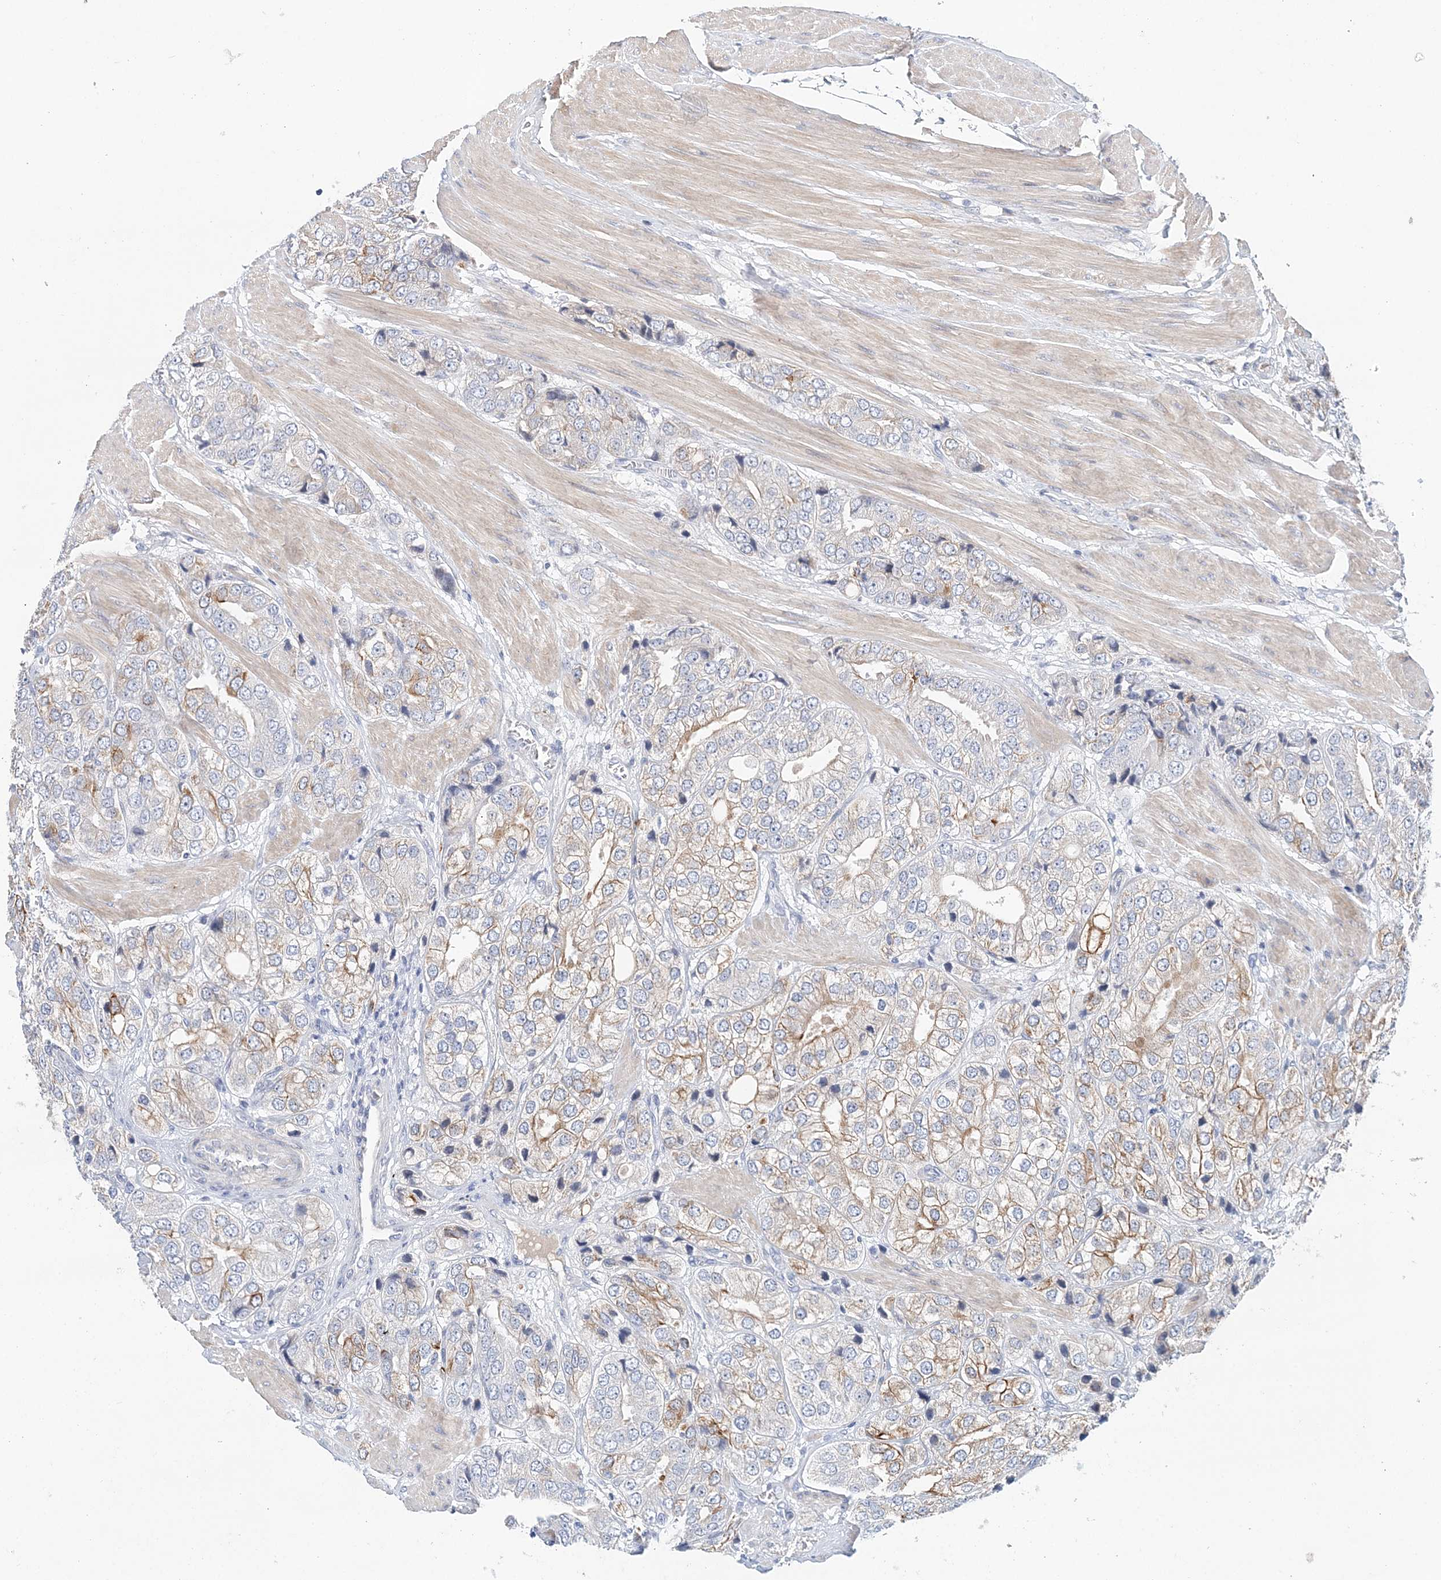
{"staining": {"intensity": "moderate", "quantity": "<25%", "location": "cytoplasmic/membranous"}, "tissue": "prostate cancer", "cell_type": "Tumor cells", "image_type": "cancer", "snomed": [{"axis": "morphology", "description": "Adenocarcinoma, High grade"}, {"axis": "topography", "description": "Prostate"}], "caption": "This histopathology image shows IHC staining of prostate high-grade adenocarcinoma, with low moderate cytoplasmic/membranous expression in approximately <25% of tumor cells.", "gene": "LRRIQ4", "patient": {"sex": "male", "age": 50}}